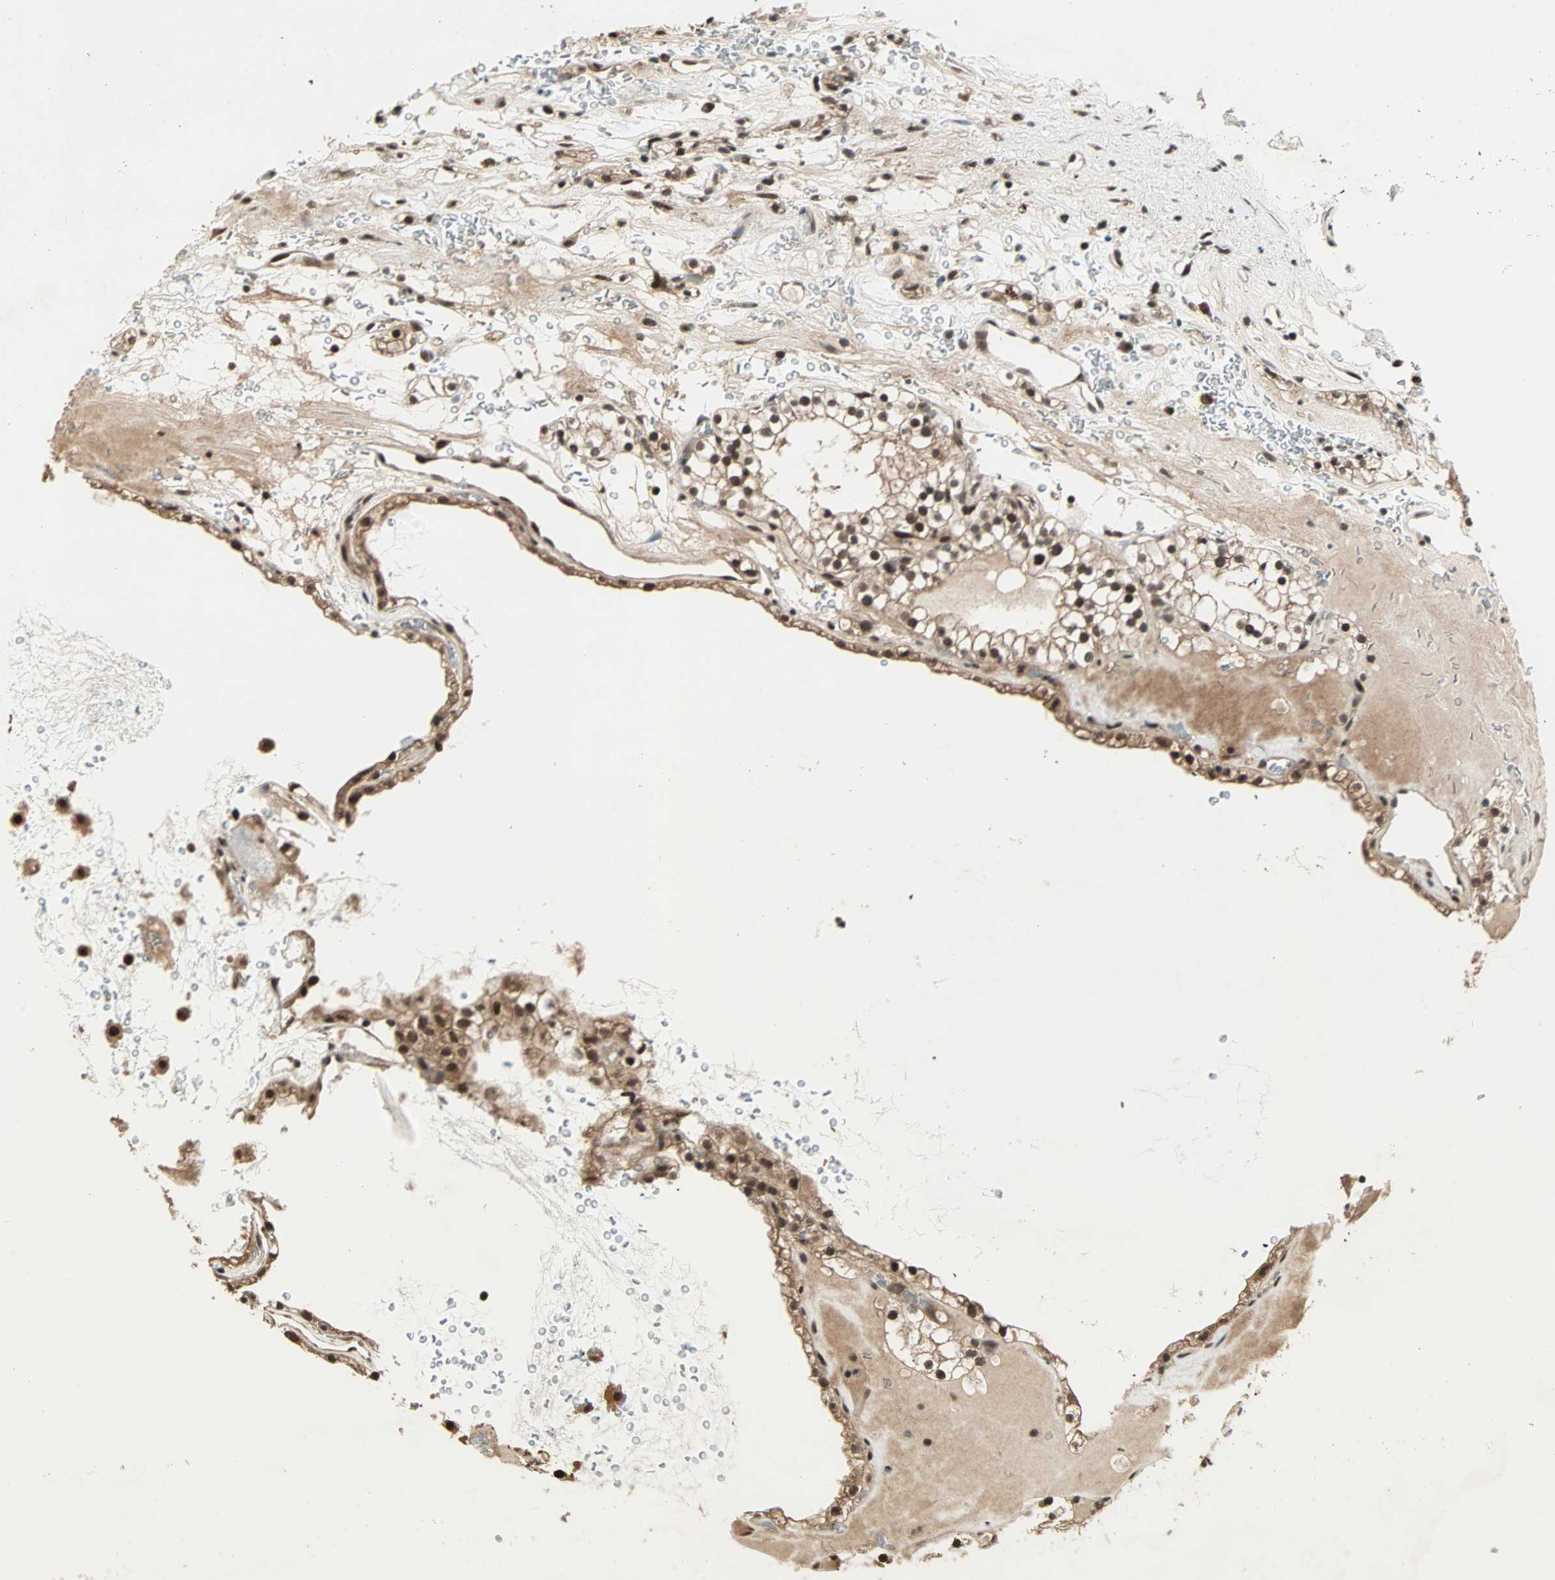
{"staining": {"intensity": "moderate", "quantity": ">75%", "location": "nuclear"}, "tissue": "renal cancer", "cell_type": "Tumor cells", "image_type": "cancer", "snomed": [{"axis": "morphology", "description": "Adenocarcinoma, NOS"}, {"axis": "topography", "description": "Kidney"}], "caption": "A medium amount of moderate nuclear positivity is seen in about >75% of tumor cells in renal cancer tissue.", "gene": "ZNF701", "patient": {"sex": "female", "age": 41}}